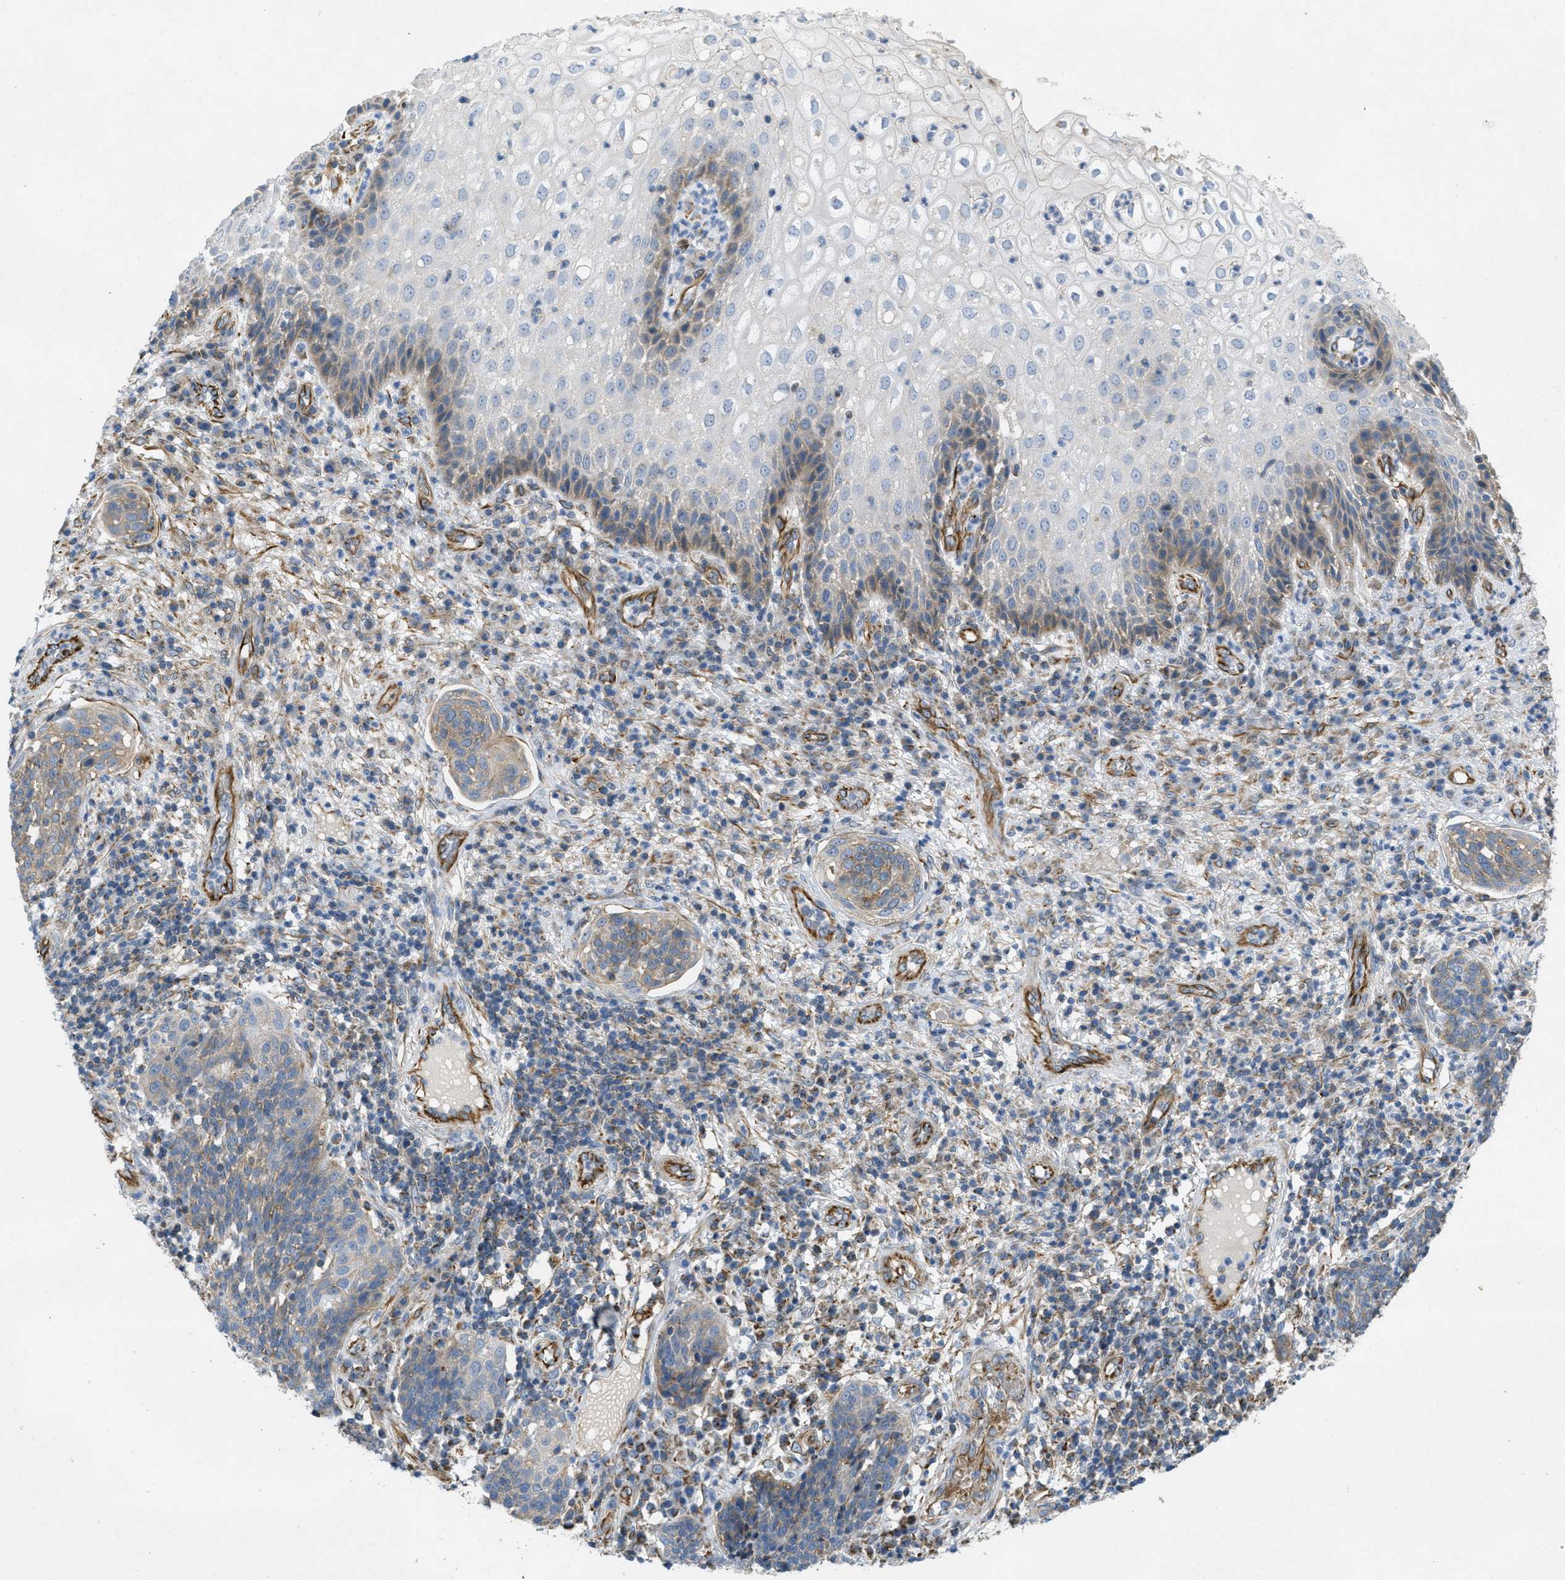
{"staining": {"intensity": "weak", "quantity": ">75%", "location": "cytoplasmic/membranous"}, "tissue": "cervical cancer", "cell_type": "Tumor cells", "image_type": "cancer", "snomed": [{"axis": "morphology", "description": "Squamous cell carcinoma, NOS"}, {"axis": "topography", "description": "Cervix"}], "caption": "IHC (DAB (3,3'-diaminobenzidine)) staining of human cervical cancer exhibits weak cytoplasmic/membranous protein staining in approximately >75% of tumor cells.", "gene": "BTN3A1", "patient": {"sex": "female", "age": 34}}